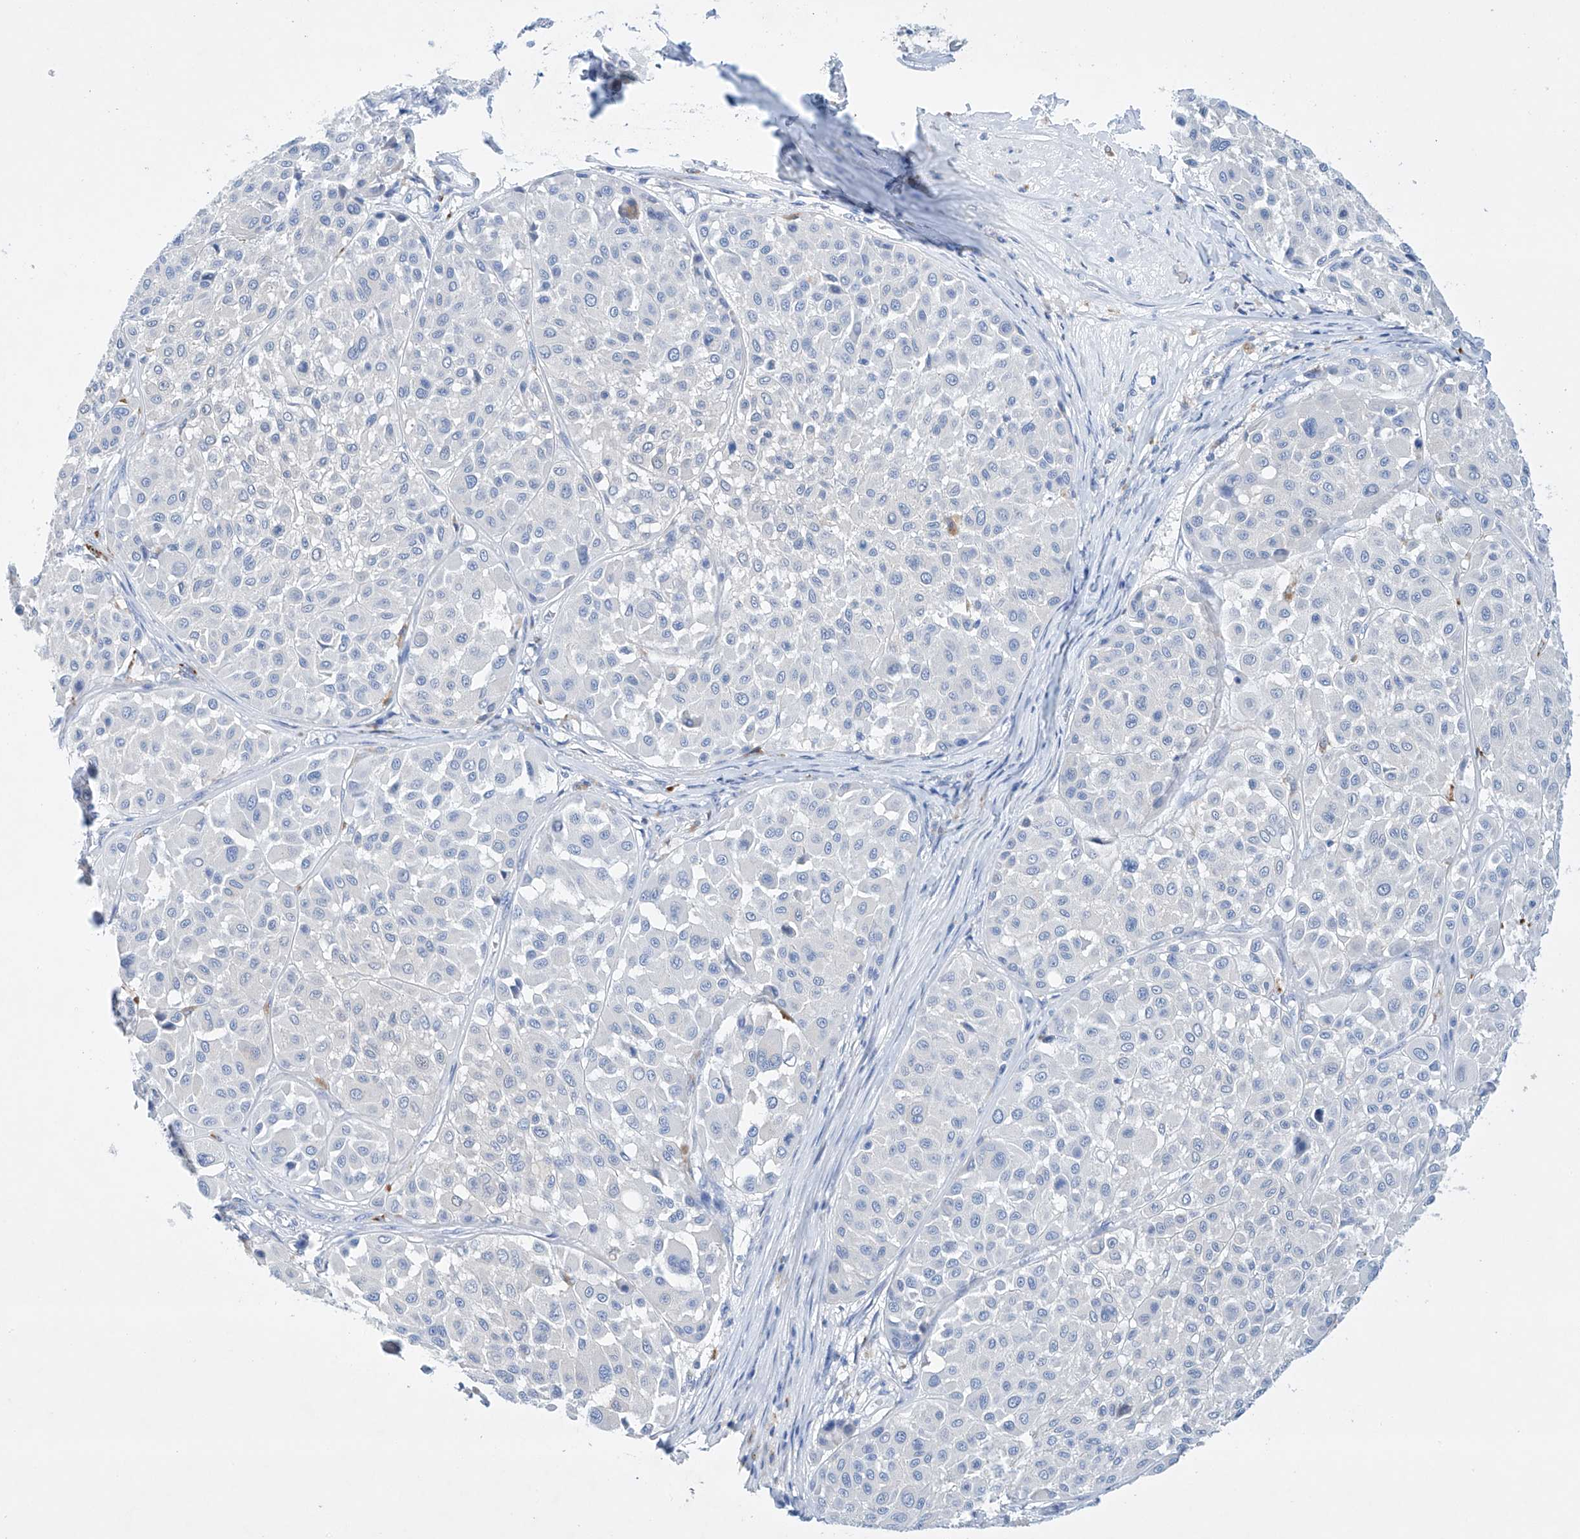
{"staining": {"intensity": "negative", "quantity": "none", "location": "none"}, "tissue": "melanoma", "cell_type": "Tumor cells", "image_type": "cancer", "snomed": [{"axis": "morphology", "description": "Malignant melanoma, Metastatic site"}, {"axis": "topography", "description": "Soft tissue"}], "caption": "Image shows no significant protein staining in tumor cells of melanoma. Nuclei are stained in blue.", "gene": "LURAP1", "patient": {"sex": "male", "age": 41}}